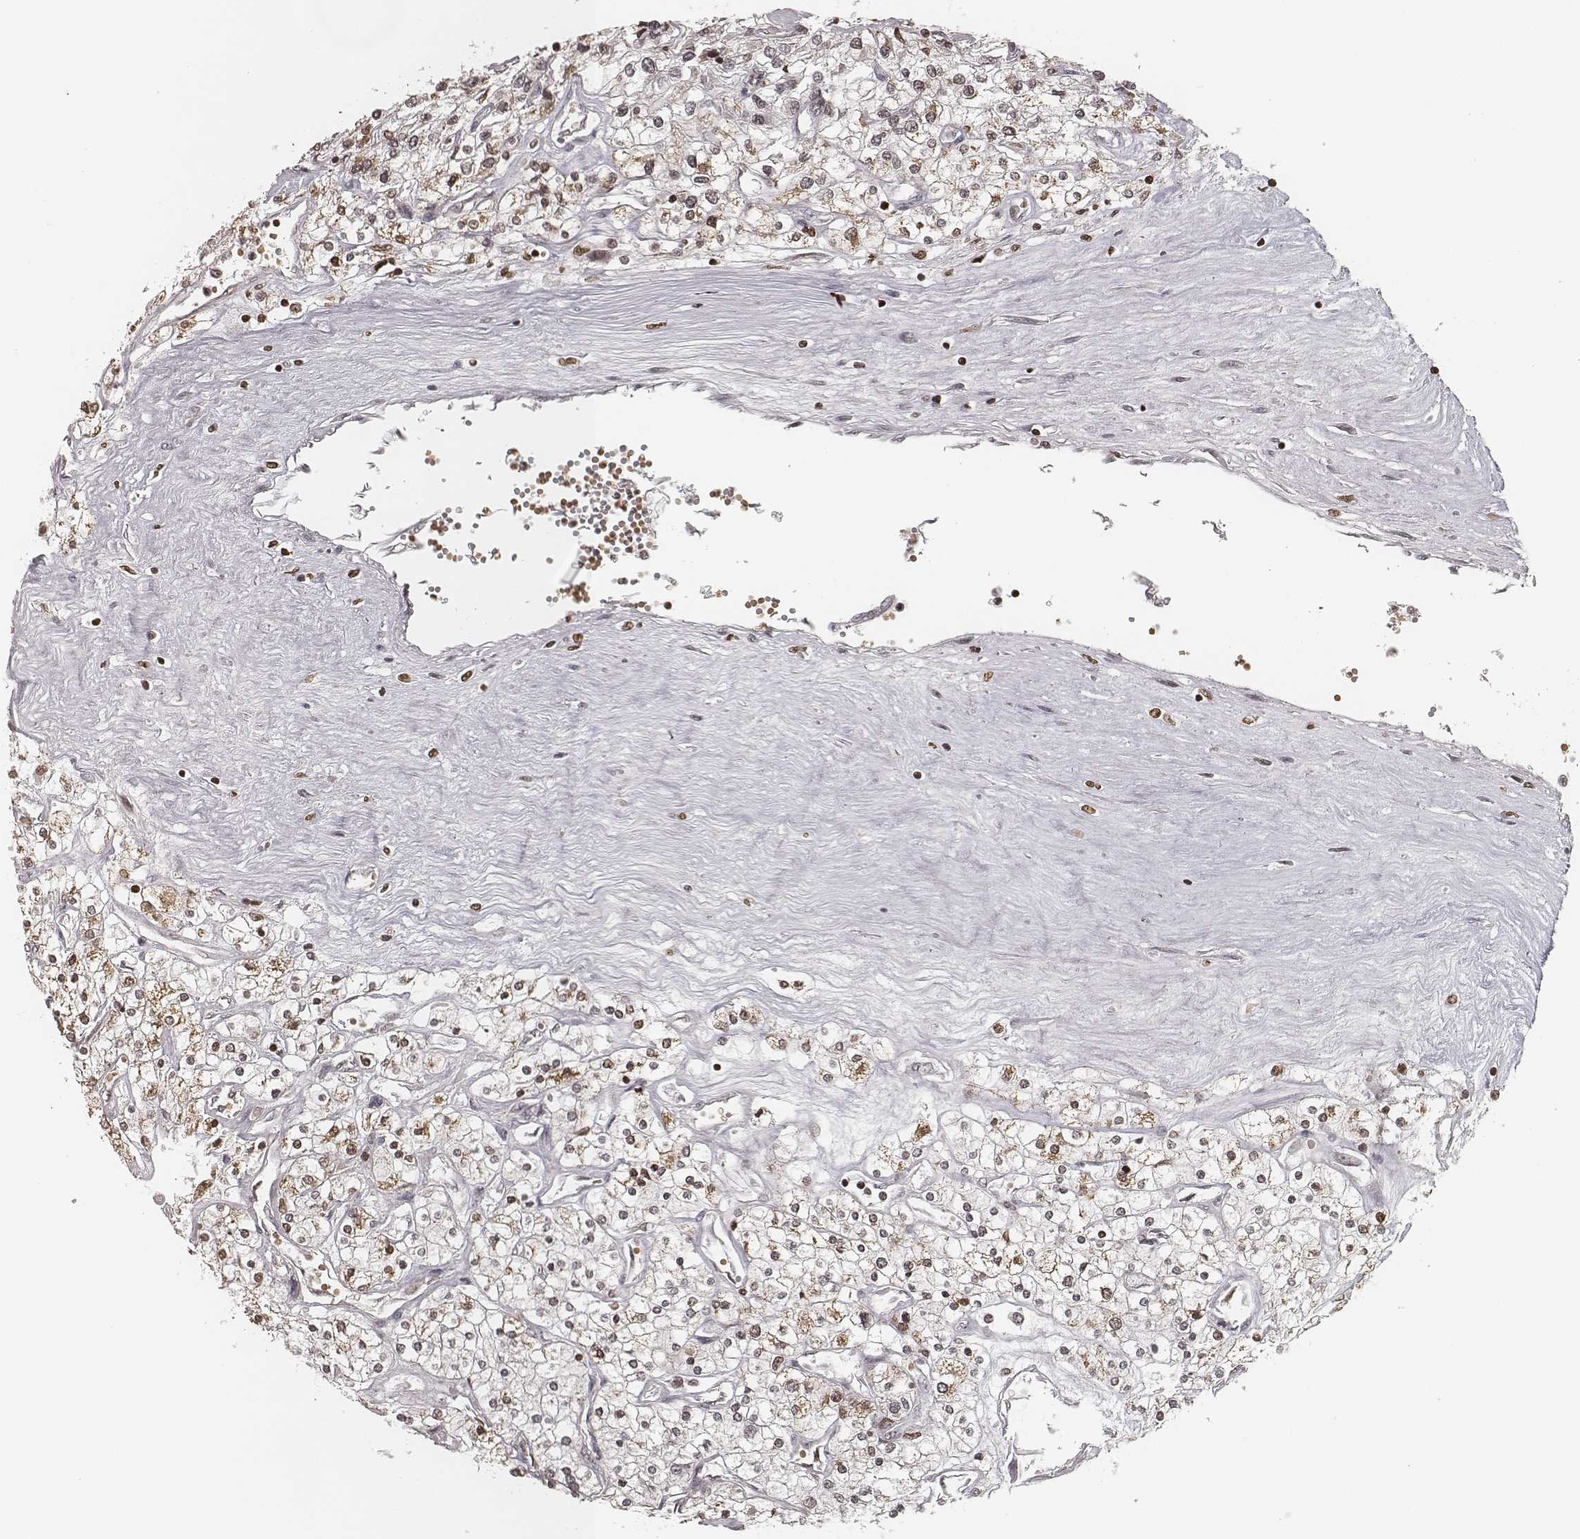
{"staining": {"intensity": "moderate", "quantity": "<25%", "location": "cytoplasmic/membranous"}, "tissue": "renal cancer", "cell_type": "Tumor cells", "image_type": "cancer", "snomed": [{"axis": "morphology", "description": "Adenocarcinoma, NOS"}, {"axis": "topography", "description": "Kidney"}], "caption": "This is an image of immunohistochemistry staining of renal adenocarcinoma, which shows moderate staining in the cytoplasmic/membranous of tumor cells.", "gene": "HMGA2", "patient": {"sex": "male", "age": 80}}